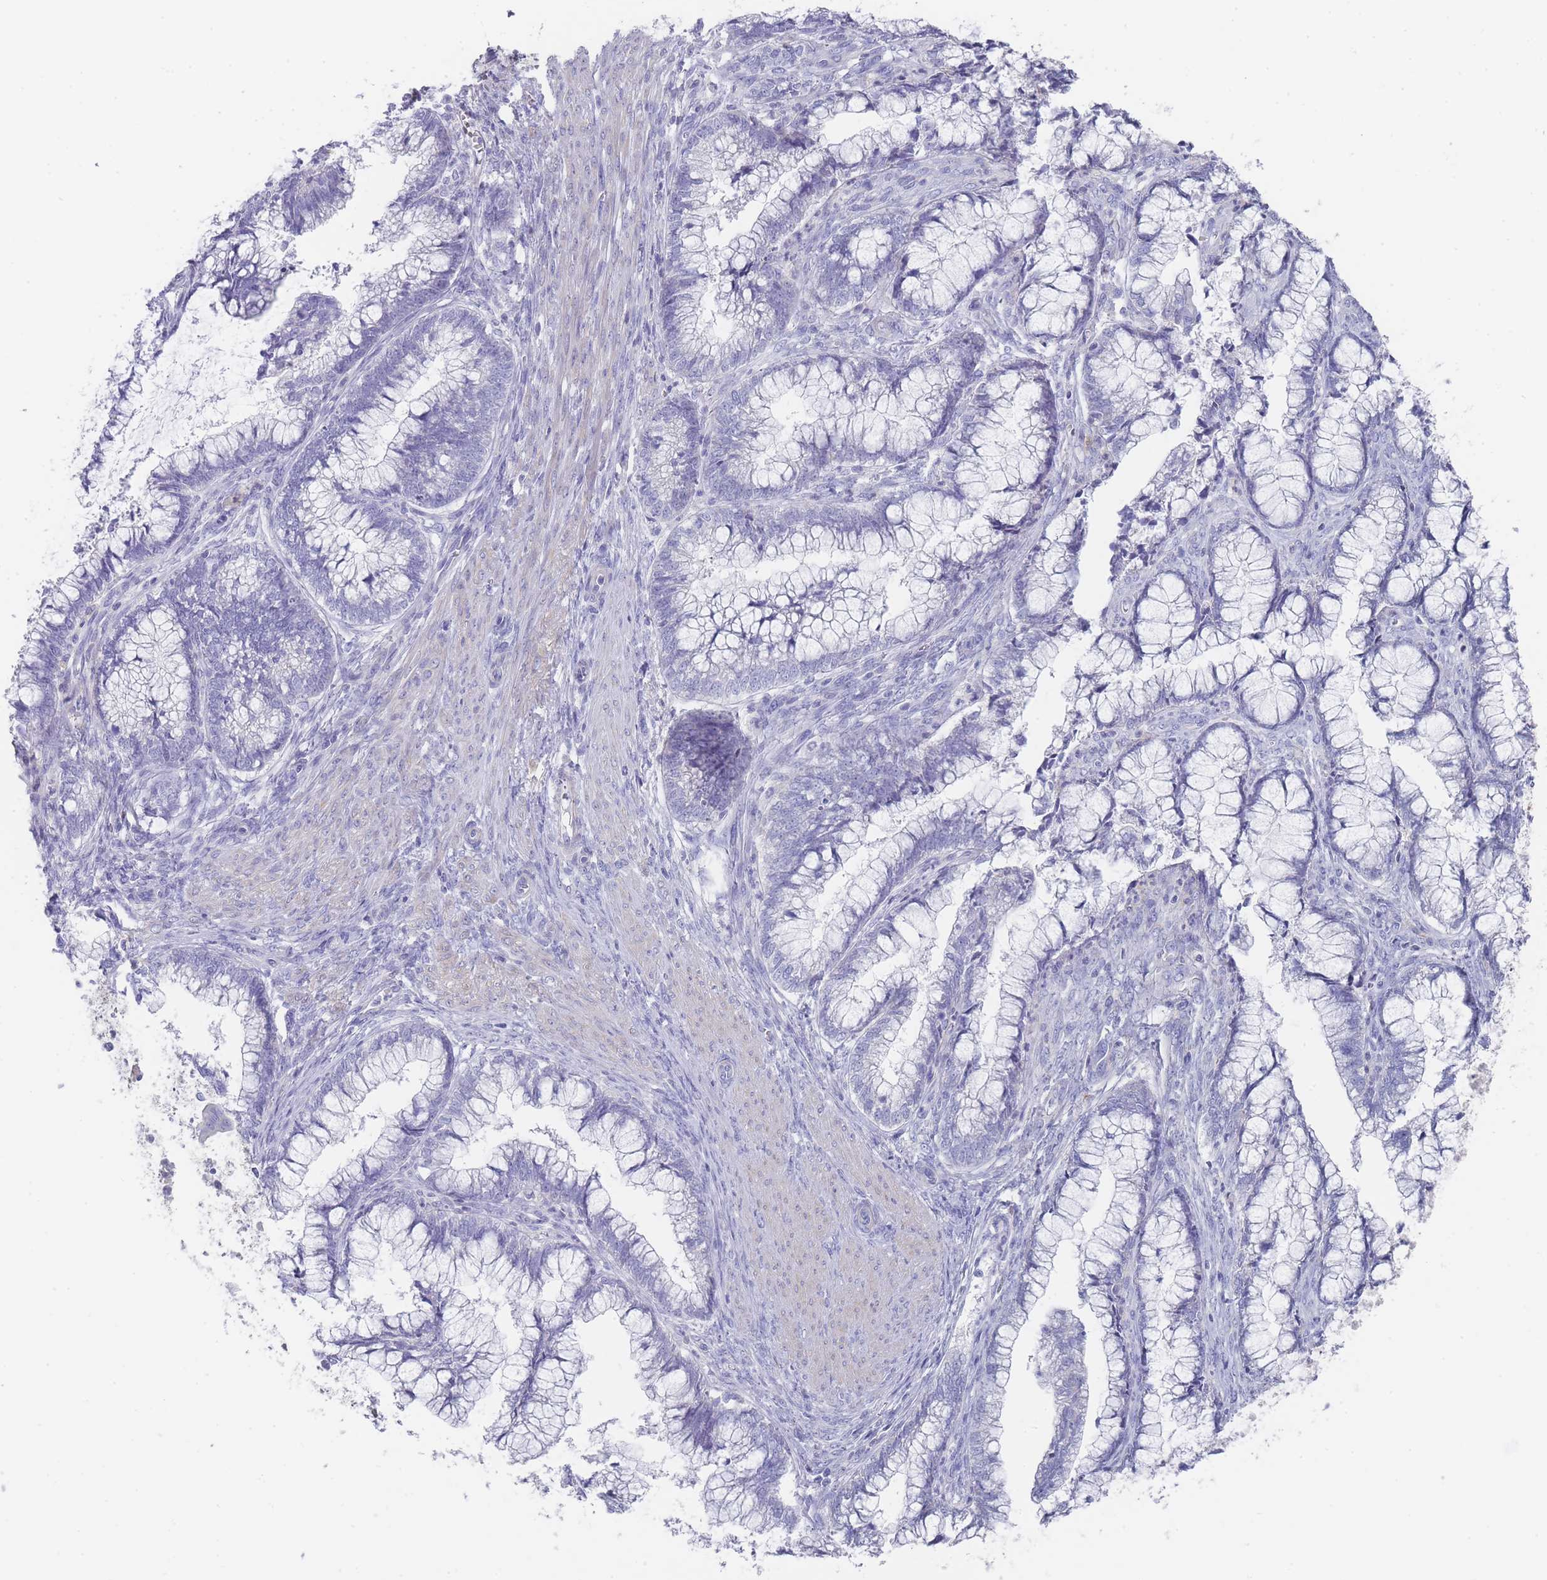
{"staining": {"intensity": "negative", "quantity": "none", "location": "none"}, "tissue": "cervical cancer", "cell_type": "Tumor cells", "image_type": "cancer", "snomed": [{"axis": "morphology", "description": "Adenocarcinoma, NOS"}, {"axis": "topography", "description": "Cervix"}], "caption": "Immunohistochemistry image of neoplastic tissue: human cervical adenocarcinoma stained with DAB (3,3'-diaminobenzidine) exhibits no significant protein expression in tumor cells.", "gene": "SCCPDH", "patient": {"sex": "female", "age": 44}}